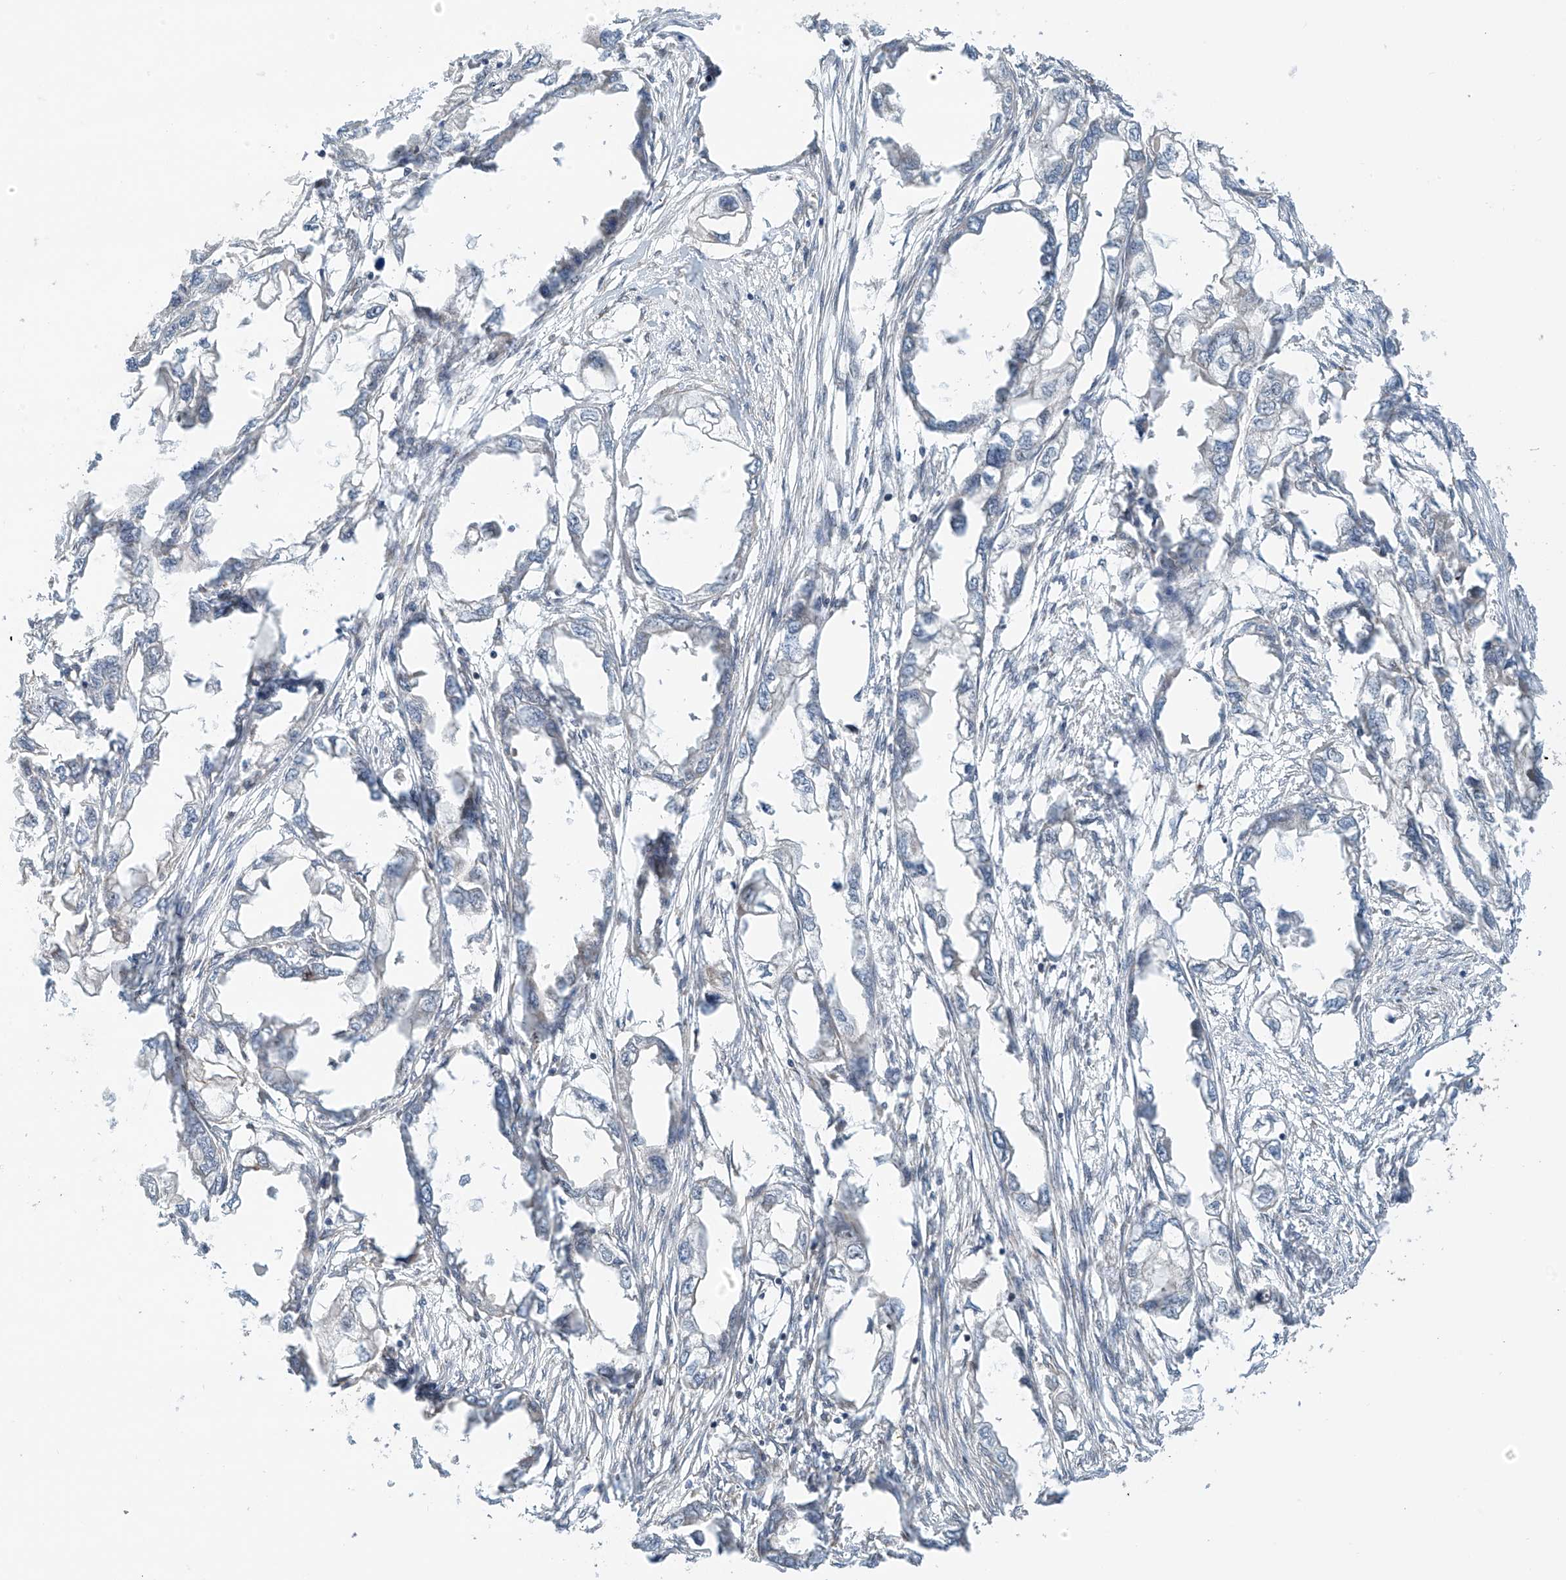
{"staining": {"intensity": "negative", "quantity": "none", "location": "none"}, "tissue": "endometrial cancer", "cell_type": "Tumor cells", "image_type": "cancer", "snomed": [{"axis": "morphology", "description": "Adenocarcinoma, NOS"}, {"axis": "morphology", "description": "Adenocarcinoma, metastatic, NOS"}, {"axis": "topography", "description": "Adipose tissue"}, {"axis": "topography", "description": "Endometrium"}], "caption": "Endometrial cancer (metastatic adenocarcinoma) was stained to show a protein in brown. There is no significant positivity in tumor cells.", "gene": "C1orf131", "patient": {"sex": "female", "age": 67}}